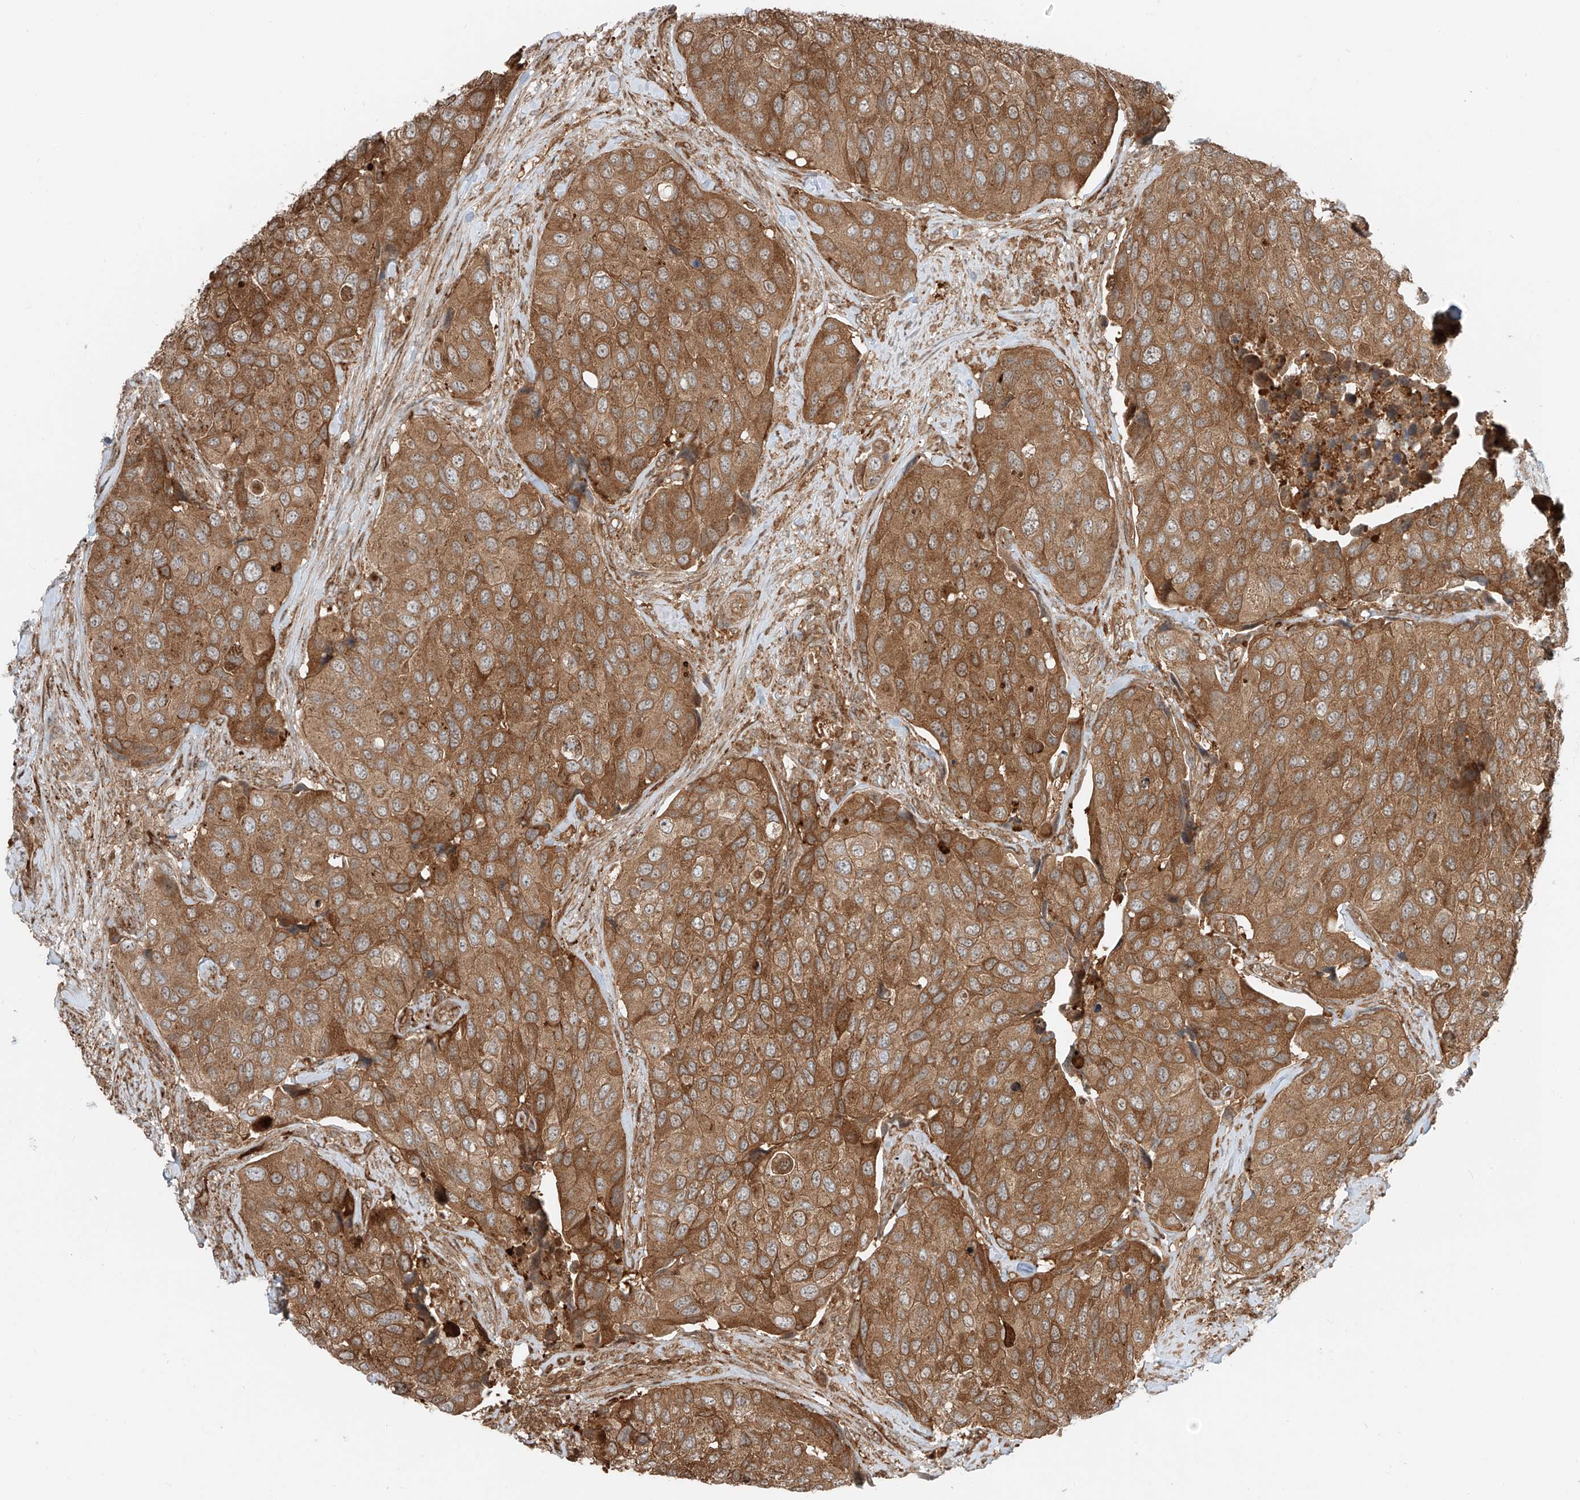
{"staining": {"intensity": "strong", "quantity": ">75%", "location": "cytoplasmic/membranous"}, "tissue": "urothelial cancer", "cell_type": "Tumor cells", "image_type": "cancer", "snomed": [{"axis": "morphology", "description": "Urothelial carcinoma, High grade"}, {"axis": "topography", "description": "Urinary bladder"}], "caption": "Immunohistochemical staining of urothelial cancer displays strong cytoplasmic/membranous protein positivity in about >75% of tumor cells.", "gene": "USP48", "patient": {"sex": "male", "age": 74}}